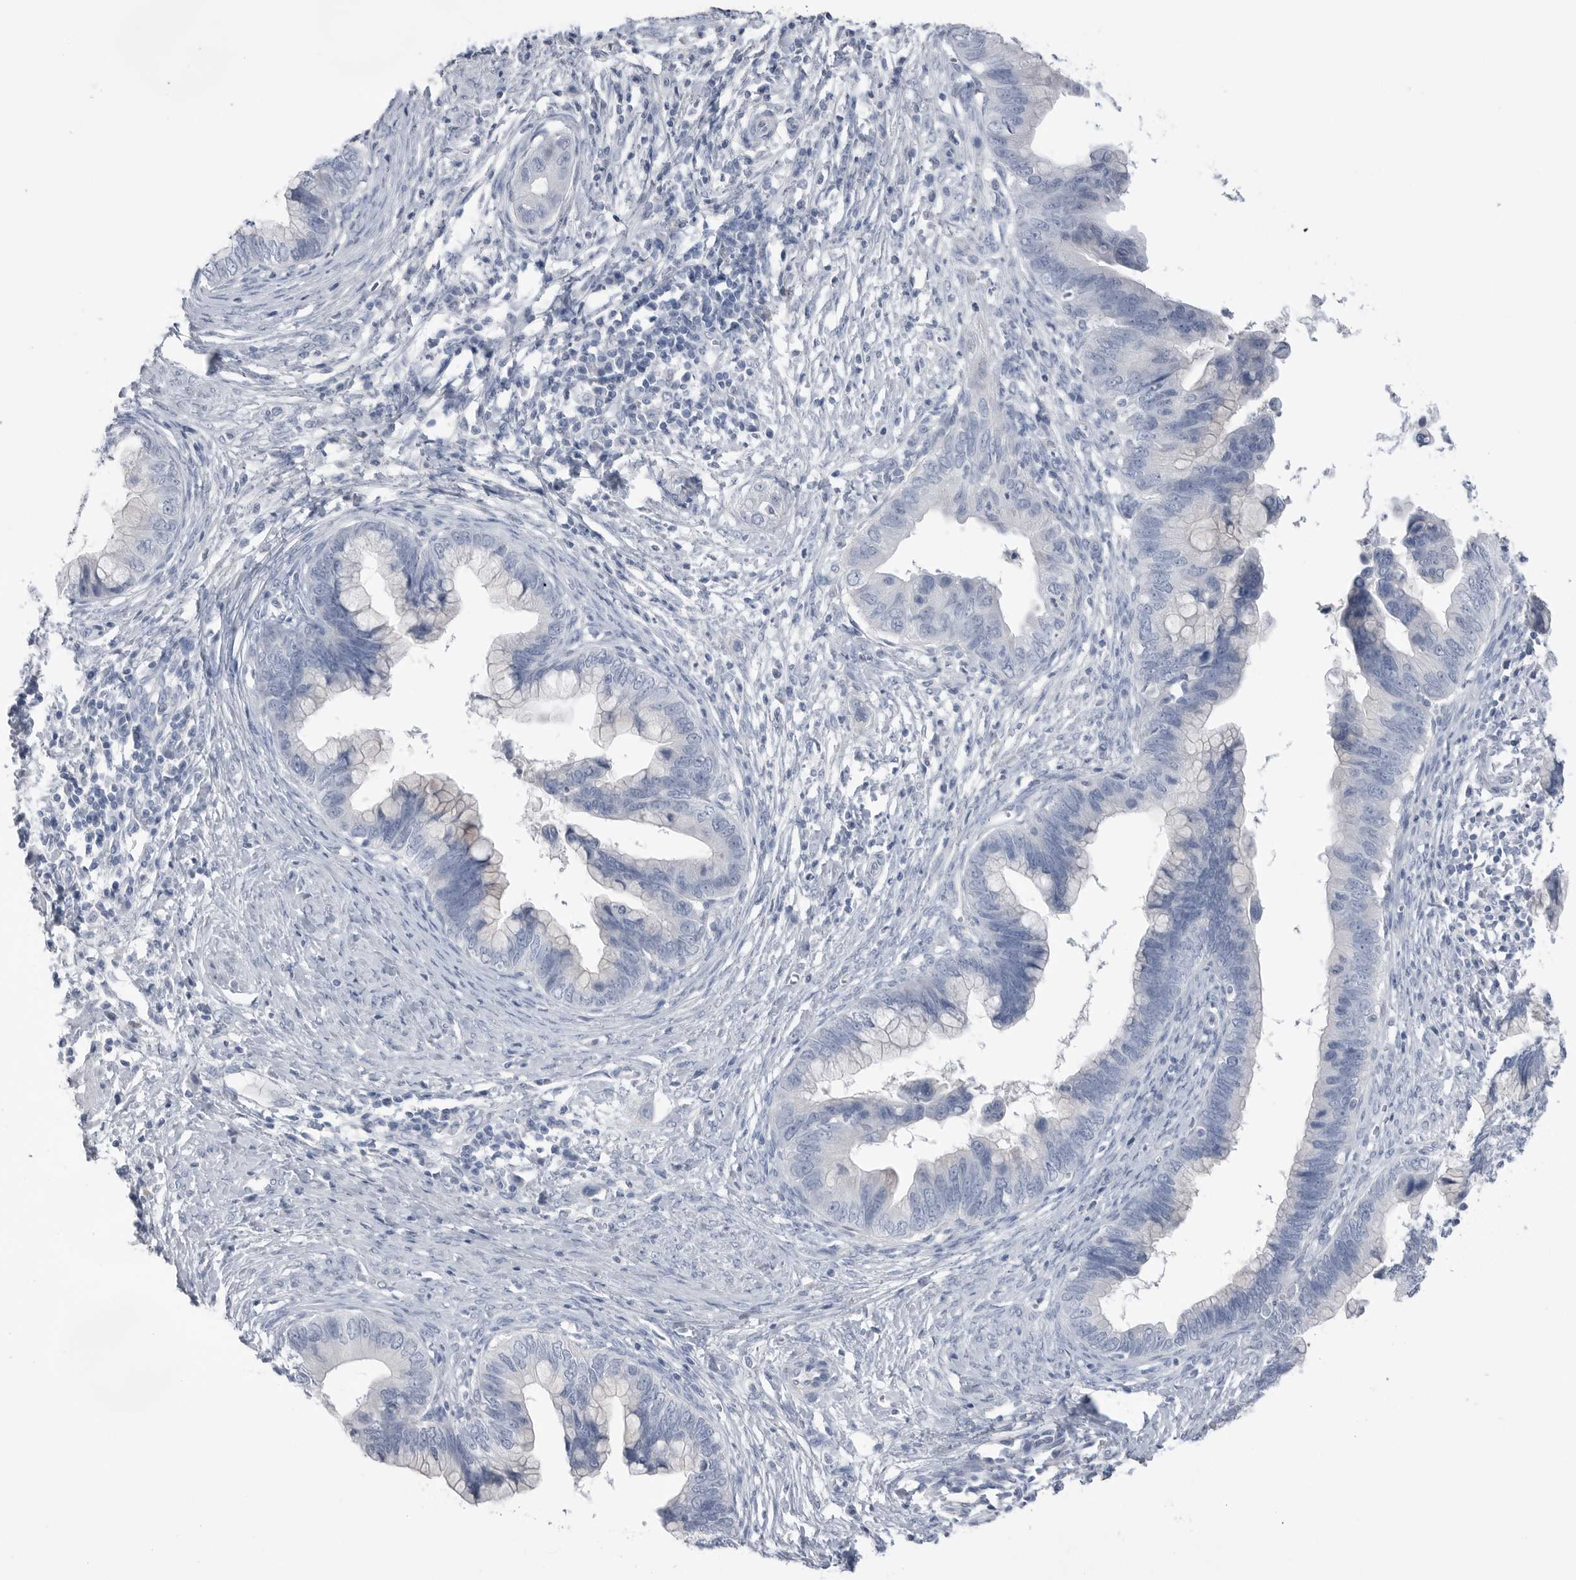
{"staining": {"intensity": "negative", "quantity": "none", "location": "none"}, "tissue": "cervical cancer", "cell_type": "Tumor cells", "image_type": "cancer", "snomed": [{"axis": "morphology", "description": "Adenocarcinoma, NOS"}, {"axis": "topography", "description": "Cervix"}], "caption": "Cervical adenocarcinoma stained for a protein using IHC reveals no expression tumor cells.", "gene": "ABHD12", "patient": {"sex": "female", "age": 44}}